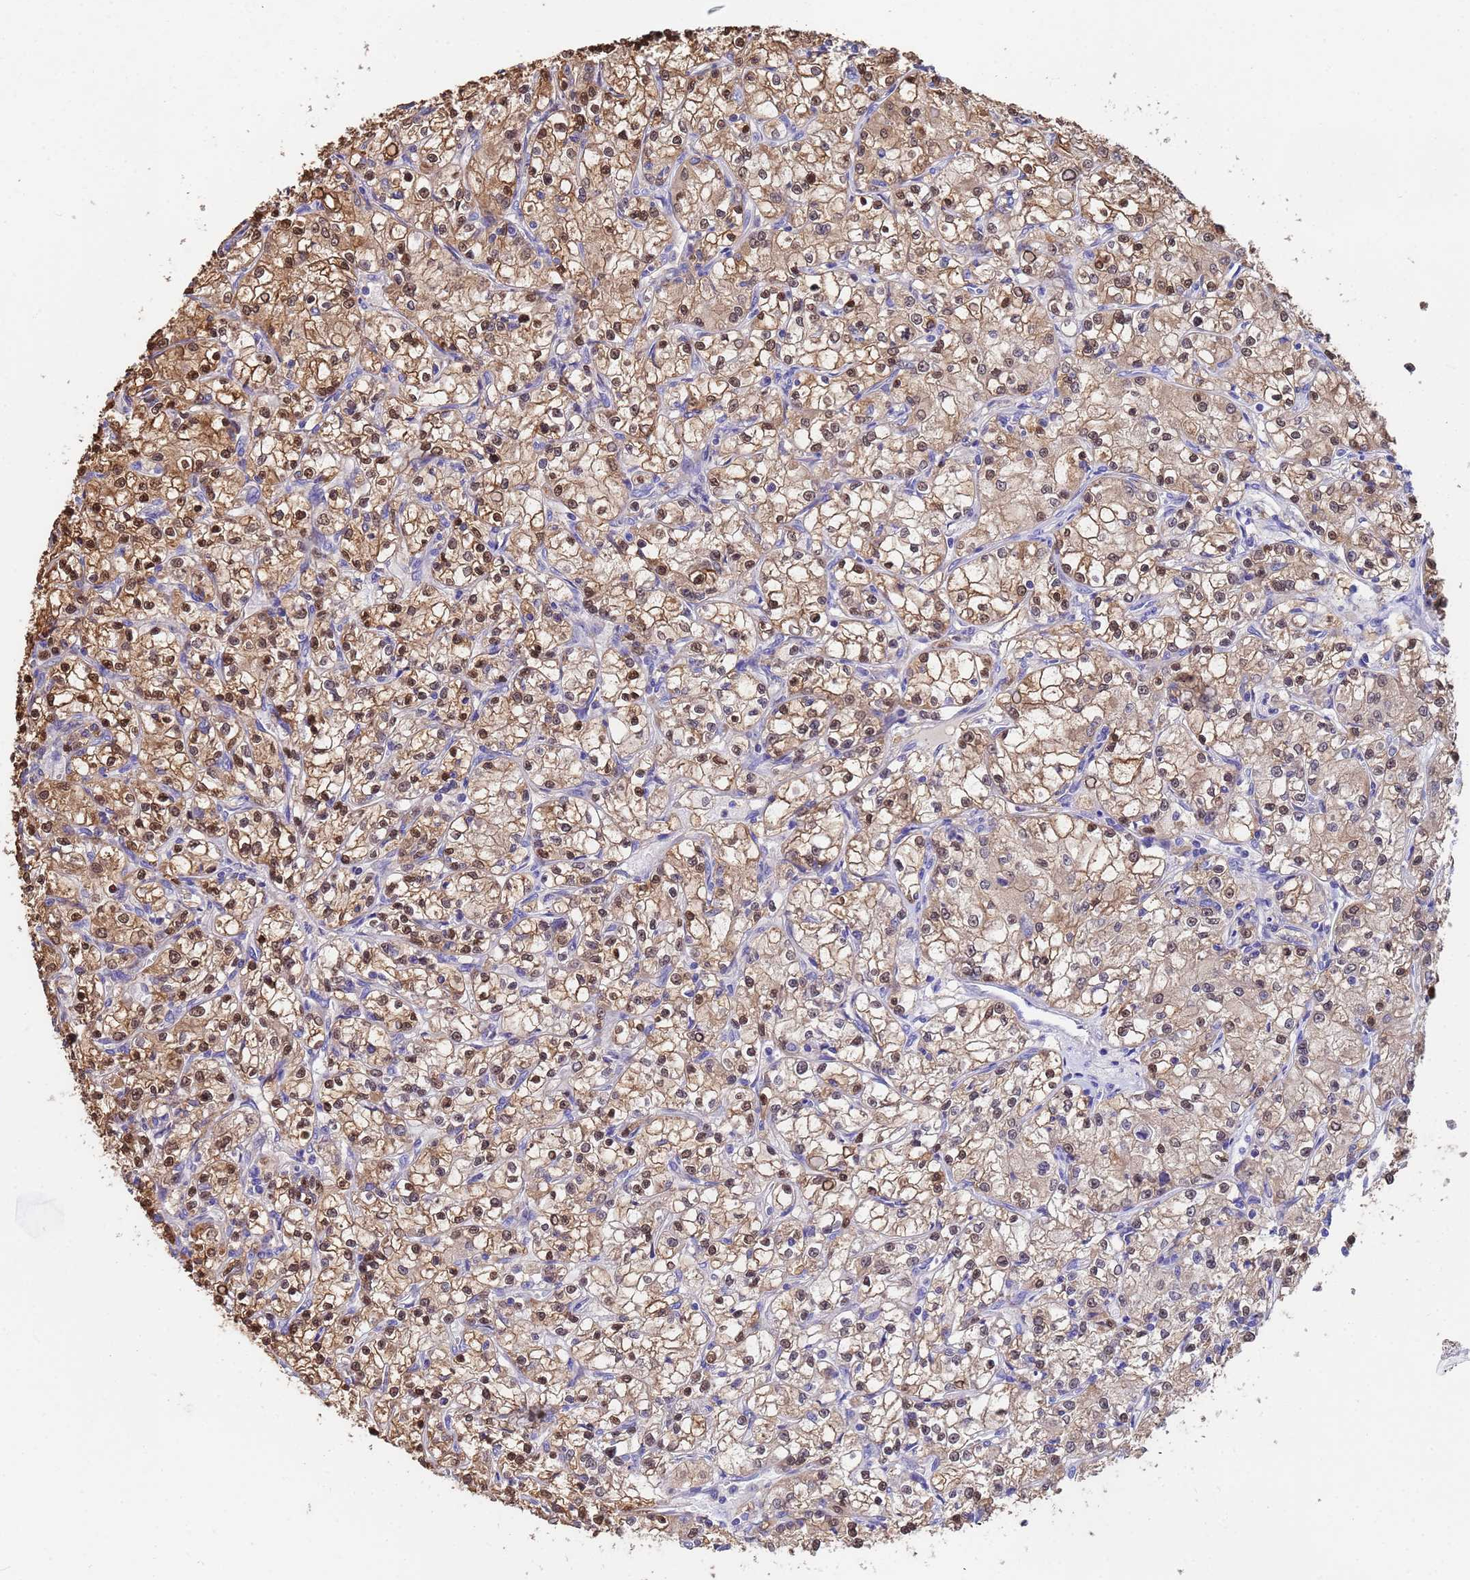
{"staining": {"intensity": "moderate", "quantity": ">75%", "location": "cytoplasmic/membranous,nuclear"}, "tissue": "renal cancer", "cell_type": "Tumor cells", "image_type": "cancer", "snomed": [{"axis": "morphology", "description": "Adenocarcinoma, NOS"}, {"axis": "topography", "description": "Kidney"}], "caption": "The micrograph reveals staining of adenocarcinoma (renal), revealing moderate cytoplasmic/membranous and nuclear protein expression (brown color) within tumor cells.", "gene": "FAM25A", "patient": {"sex": "female", "age": 59}}